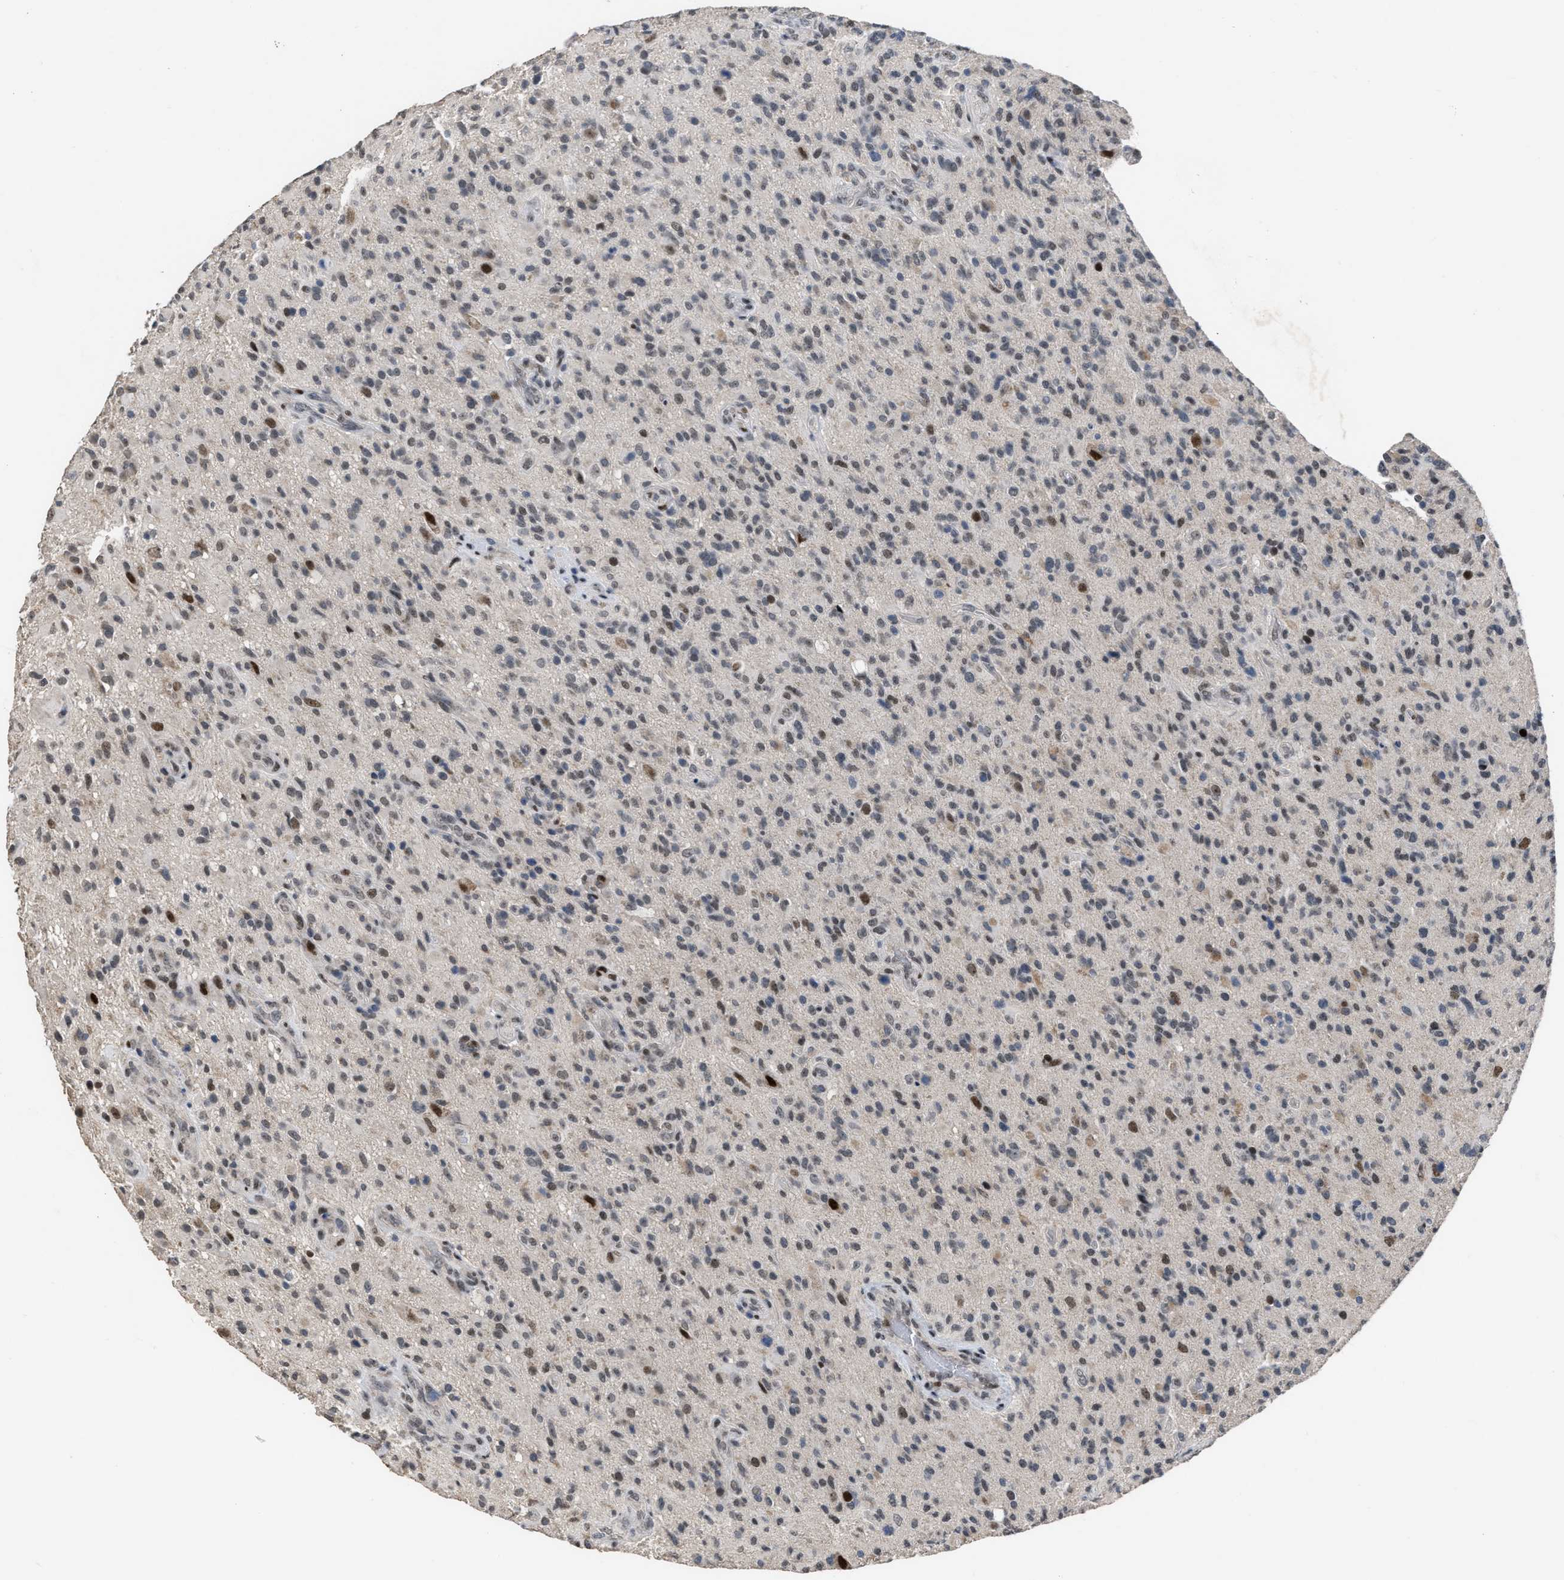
{"staining": {"intensity": "weak", "quantity": "25%-75%", "location": "nuclear"}, "tissue": "glioma", "cell_type": "Tumor cells", "image_type": "cancer", "snomed": [{"axis": "morphology", "description": "Glioma, malignant, High grade"}, {"axis": "topography", "description": "Brain"}], "caption": "High-magnification brightfield microscopy of malignant high-grade glioma stained with DAB (3,3'-diaminobenzidine) (brown) and counterstained with hematoxylin (blue). tumor cells exhibit weak nuclear expression is present in about25%-75% of cells.", "gene": "SETDB1", "patient": {"sex": "male", "age": 71}}